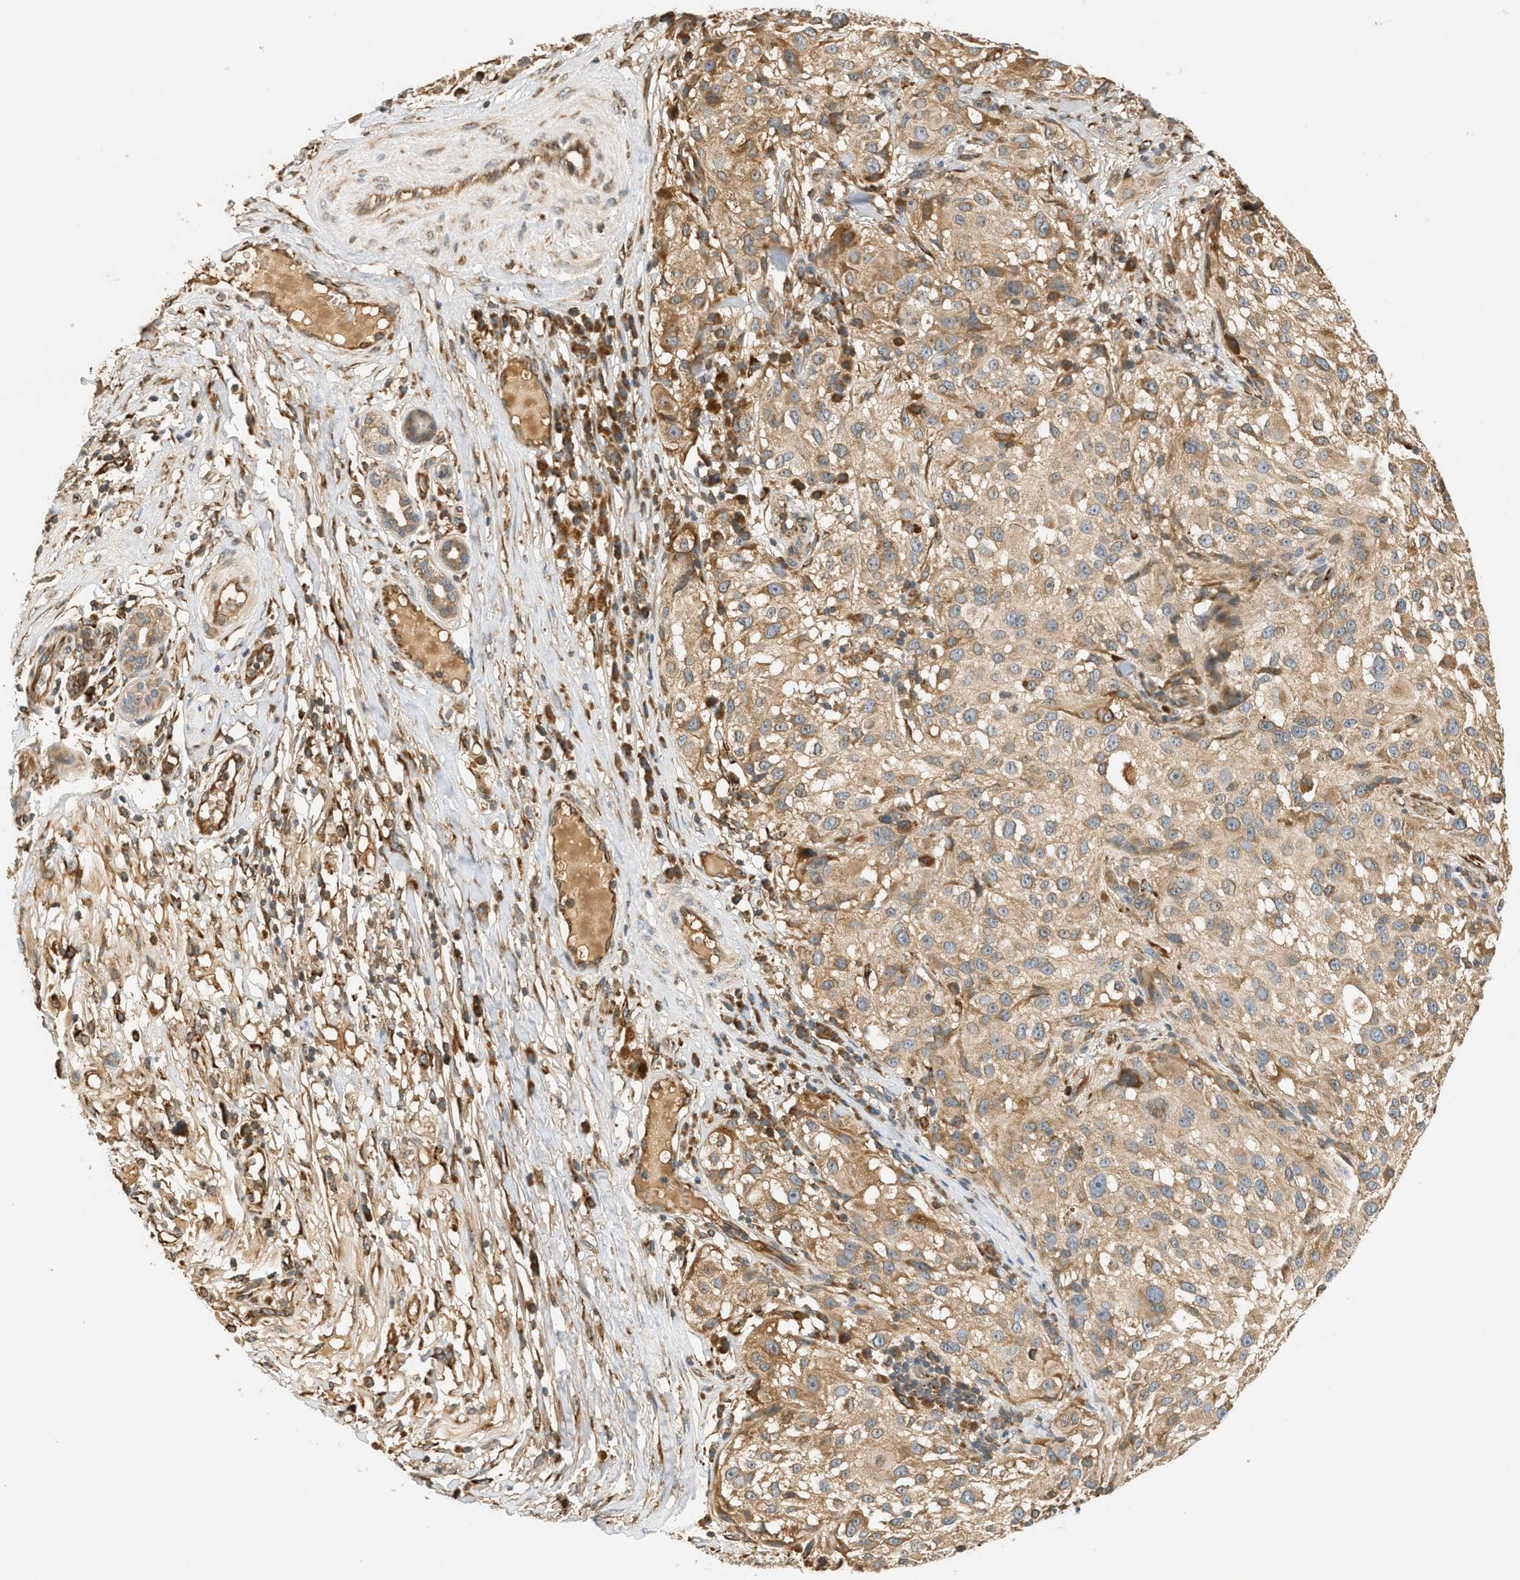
{"staining": {"intensity": "moderate", "quantity": ">75%", "location": "cytoplasmic/membranous"}, "tissue": "melanoma", "cell_type": "Tumor cells", "image_type": "cancer", "snomed": [{"axis": "morphology", "description": "Necrosis, NOS"}, {"axis": "morphology", "description": "Malignant melanoma, NOS"}, {"axis": "topography", "description": "Skin"}], "caption": "High-power microscopy captured an immunohistochemistry (IHC) photomicrograph of melanoma, revealing moderate cytoplasmic/membranous positivity in approximately >75% of tumor cells.", "gene": "PDK1", "patient": {"sex": "female", "age": 87}}